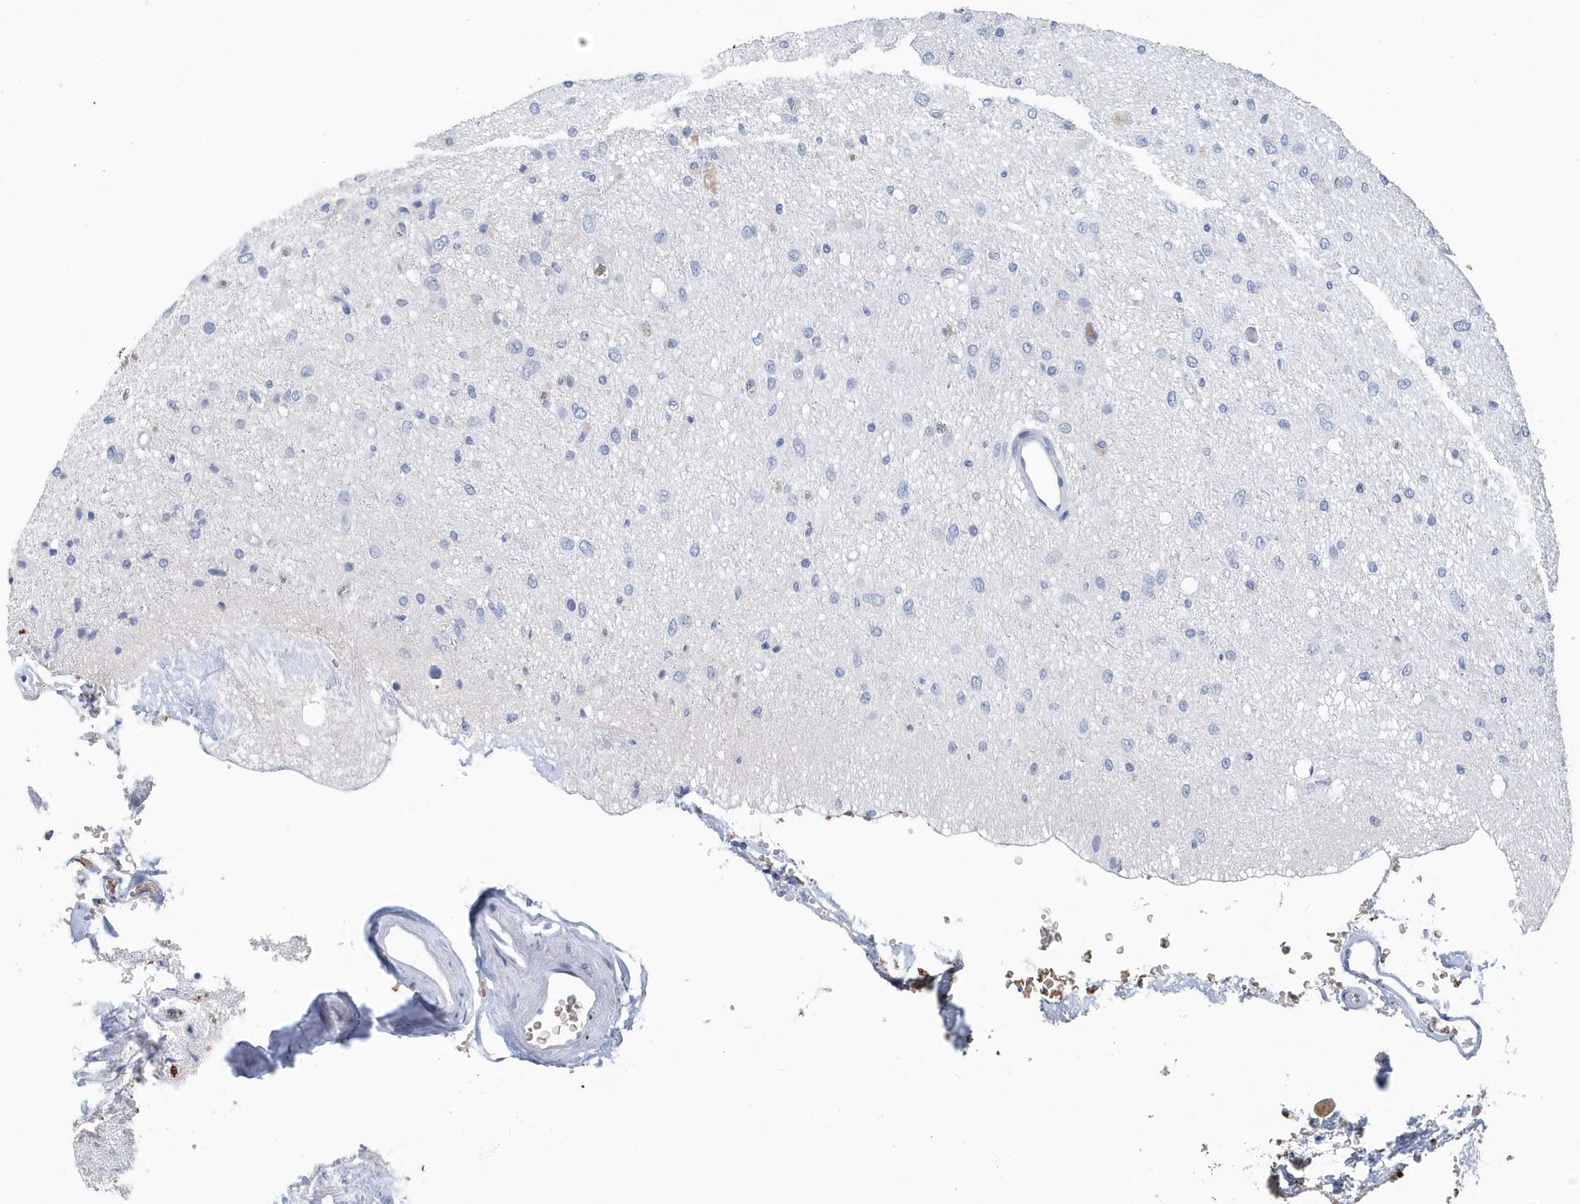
{"staining": {"intensity": "negative", "quantity": "none", "location": "none"}, "tissue": "glioma", "cell_type": "Tumor cells", "image_type": "cancer", "snomed": [{"axis": "morphology", "description": "Glioma, malignant, Low grade"}, {"axis": "topography", "description": "Brain"}], "caption": "A micrograph of malignant low-grade glioma stained for a protein displays no brown staining in tumor cells.", "gene": "HBA2", "patient": {"sex": "male", "age": 77}}